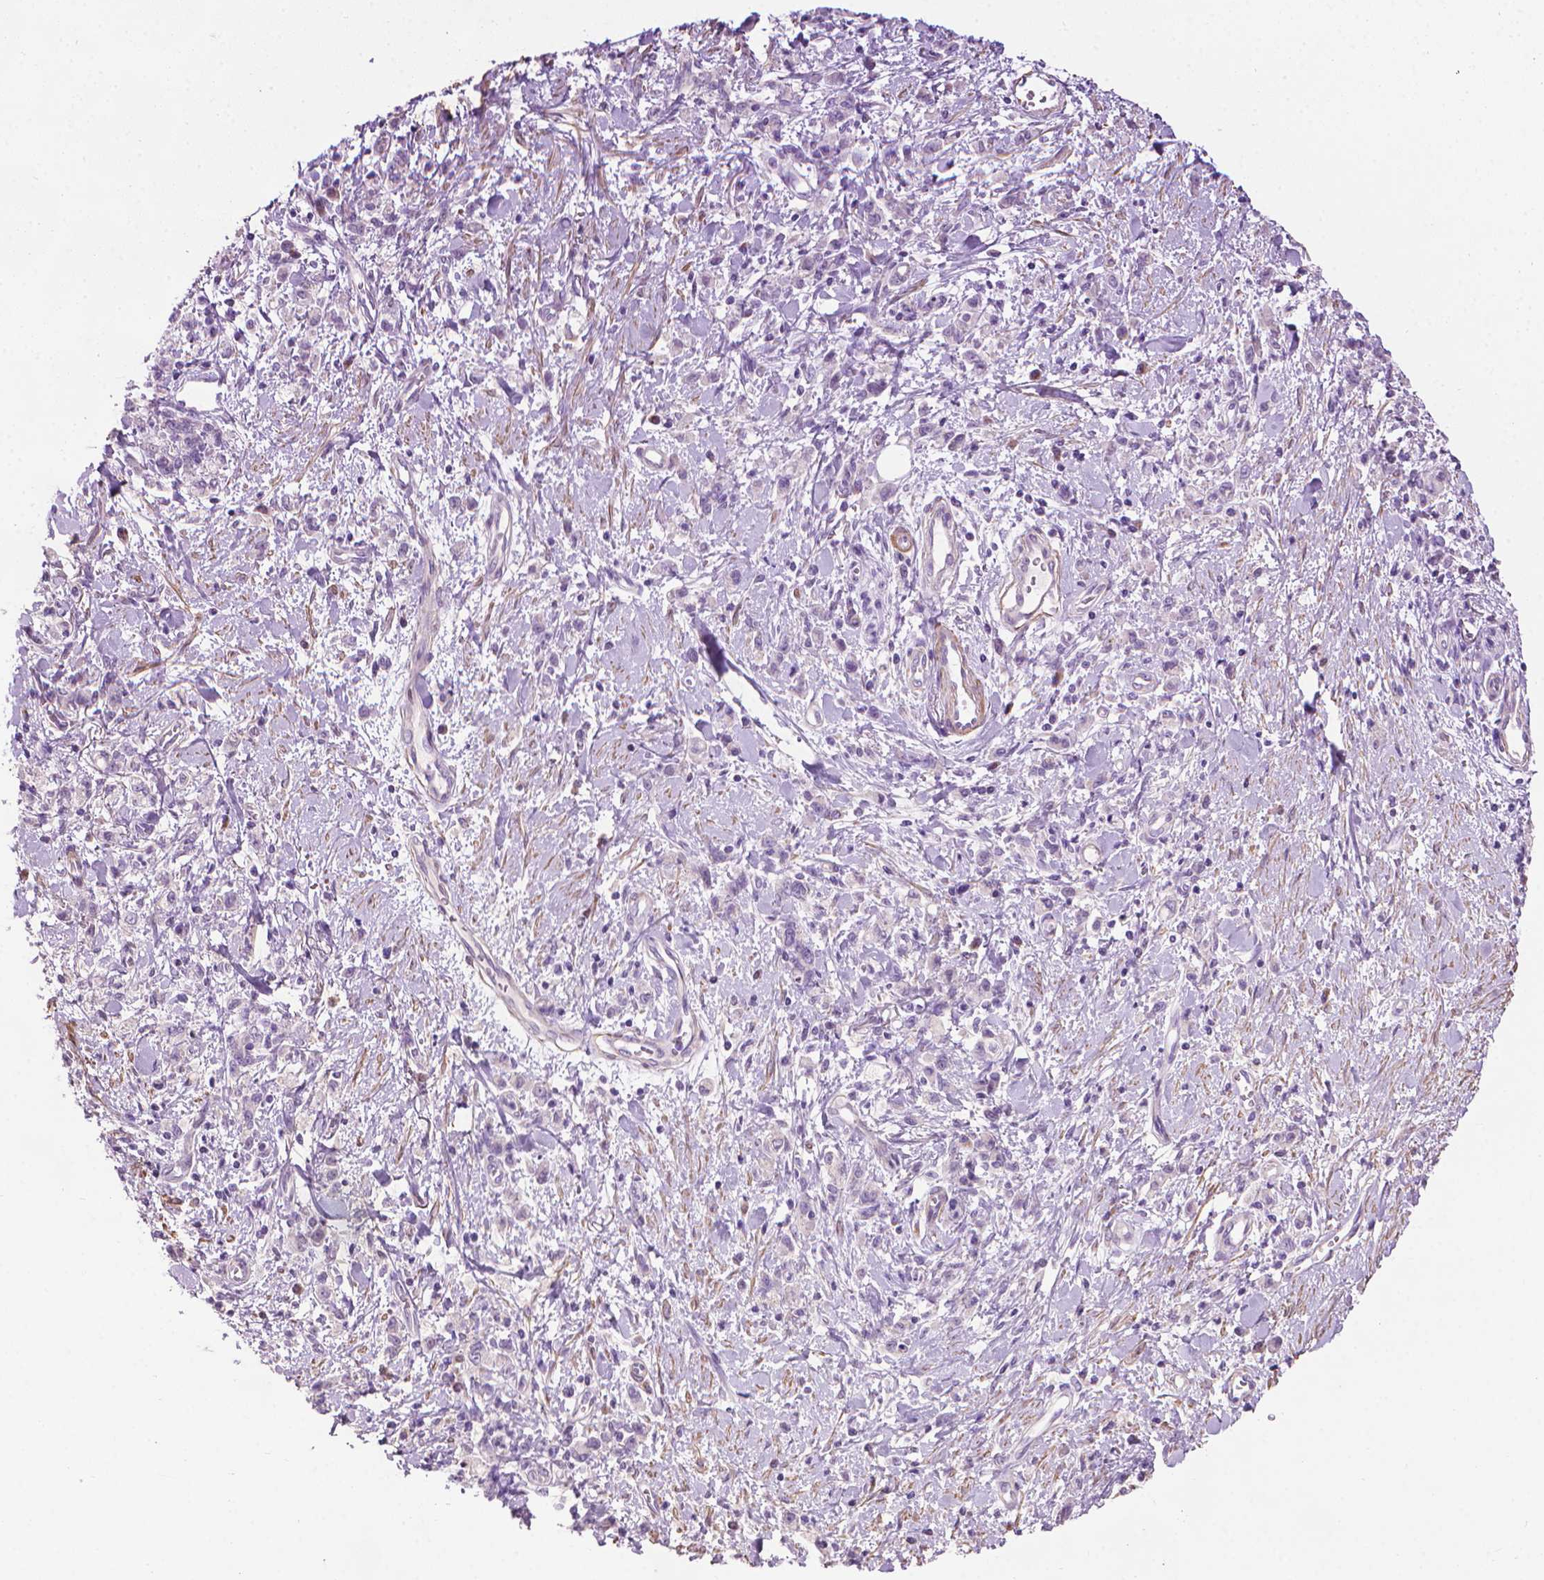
{"staining": {"intensity": "negative", "quantity": "none", "location": "none"}, "tissue": "stomach cancer", "cell_type": "Tumor cells", "image_type": "cancer", "snomed": [{"axis": "morphology", "description": "Adenocarcinoma, NOS"}, {"axis": "topography", "description": "Stomach"}], "caption": "Tumor cells are negative for brown protein staining in stomach cancer.", "gene": "AQP10", "patient": {"sex": "male", "age": 77}}